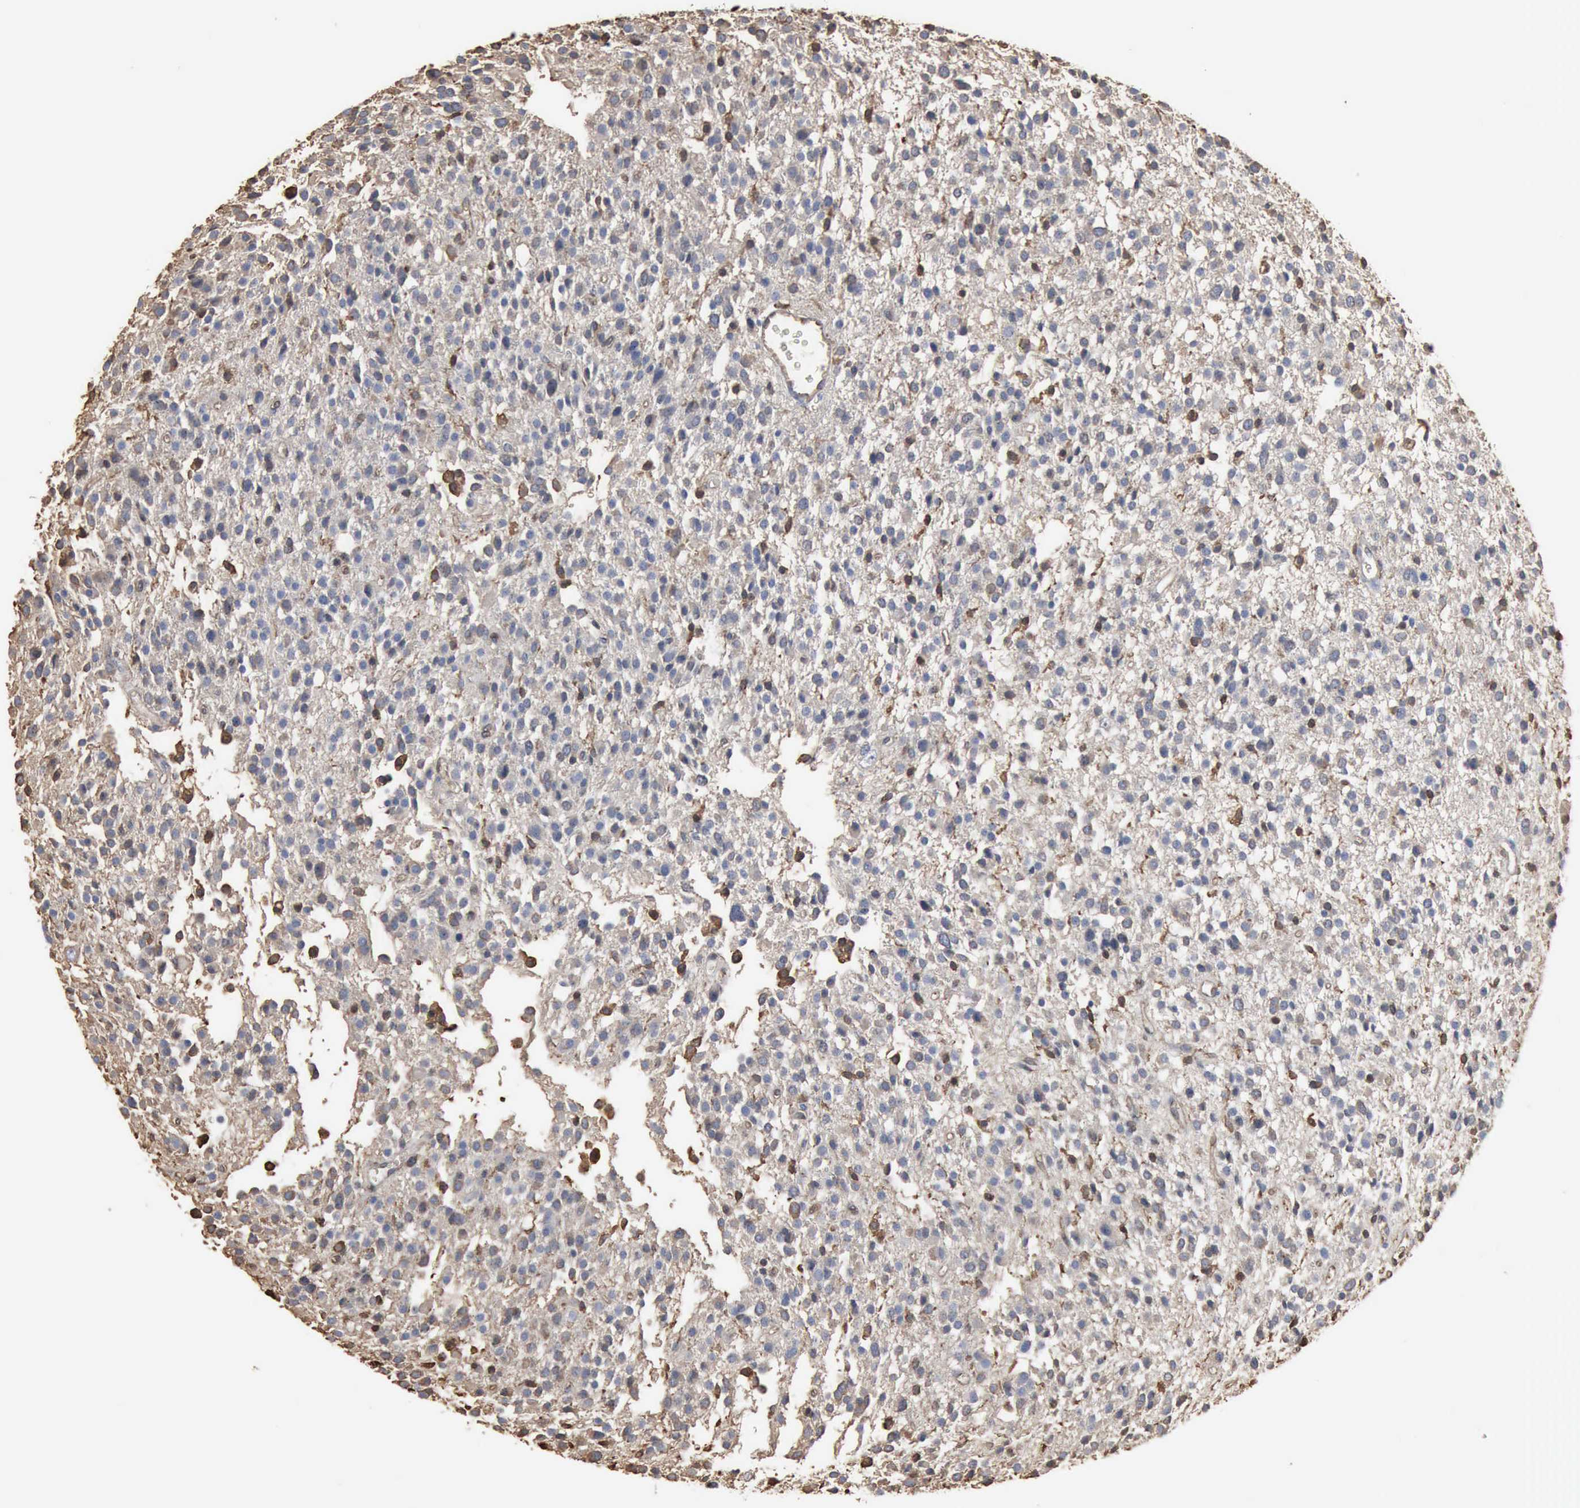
{"staining": {"intensity": "weak", "quantity": "25%-75%", "location": "cytoplasmic/membranous,nuclear"}, "tissue": "glioma", "cell_type": "Tumor cells", "image_type": "cancer", "snomed": [{"axis": "morphology", "description": "Glioma, malignant, Low grade"}, {"axis": "topography", "description": "Brain"}], "caption": "High-power microscopy captured an immunohistochemistry (IHC) micrograph of malignant low-grade glioma, revealing weak cytoplasmic/membranous and nuclear positivity in approximately 25%-75% of tumor cells. The staining is performed using DAB brown chromogen to label protein expression. The nuclei are counter-stained blue using hematoxylin.", "gene": "FSCN1", "patient": {"sex": "female", "age": 36}}